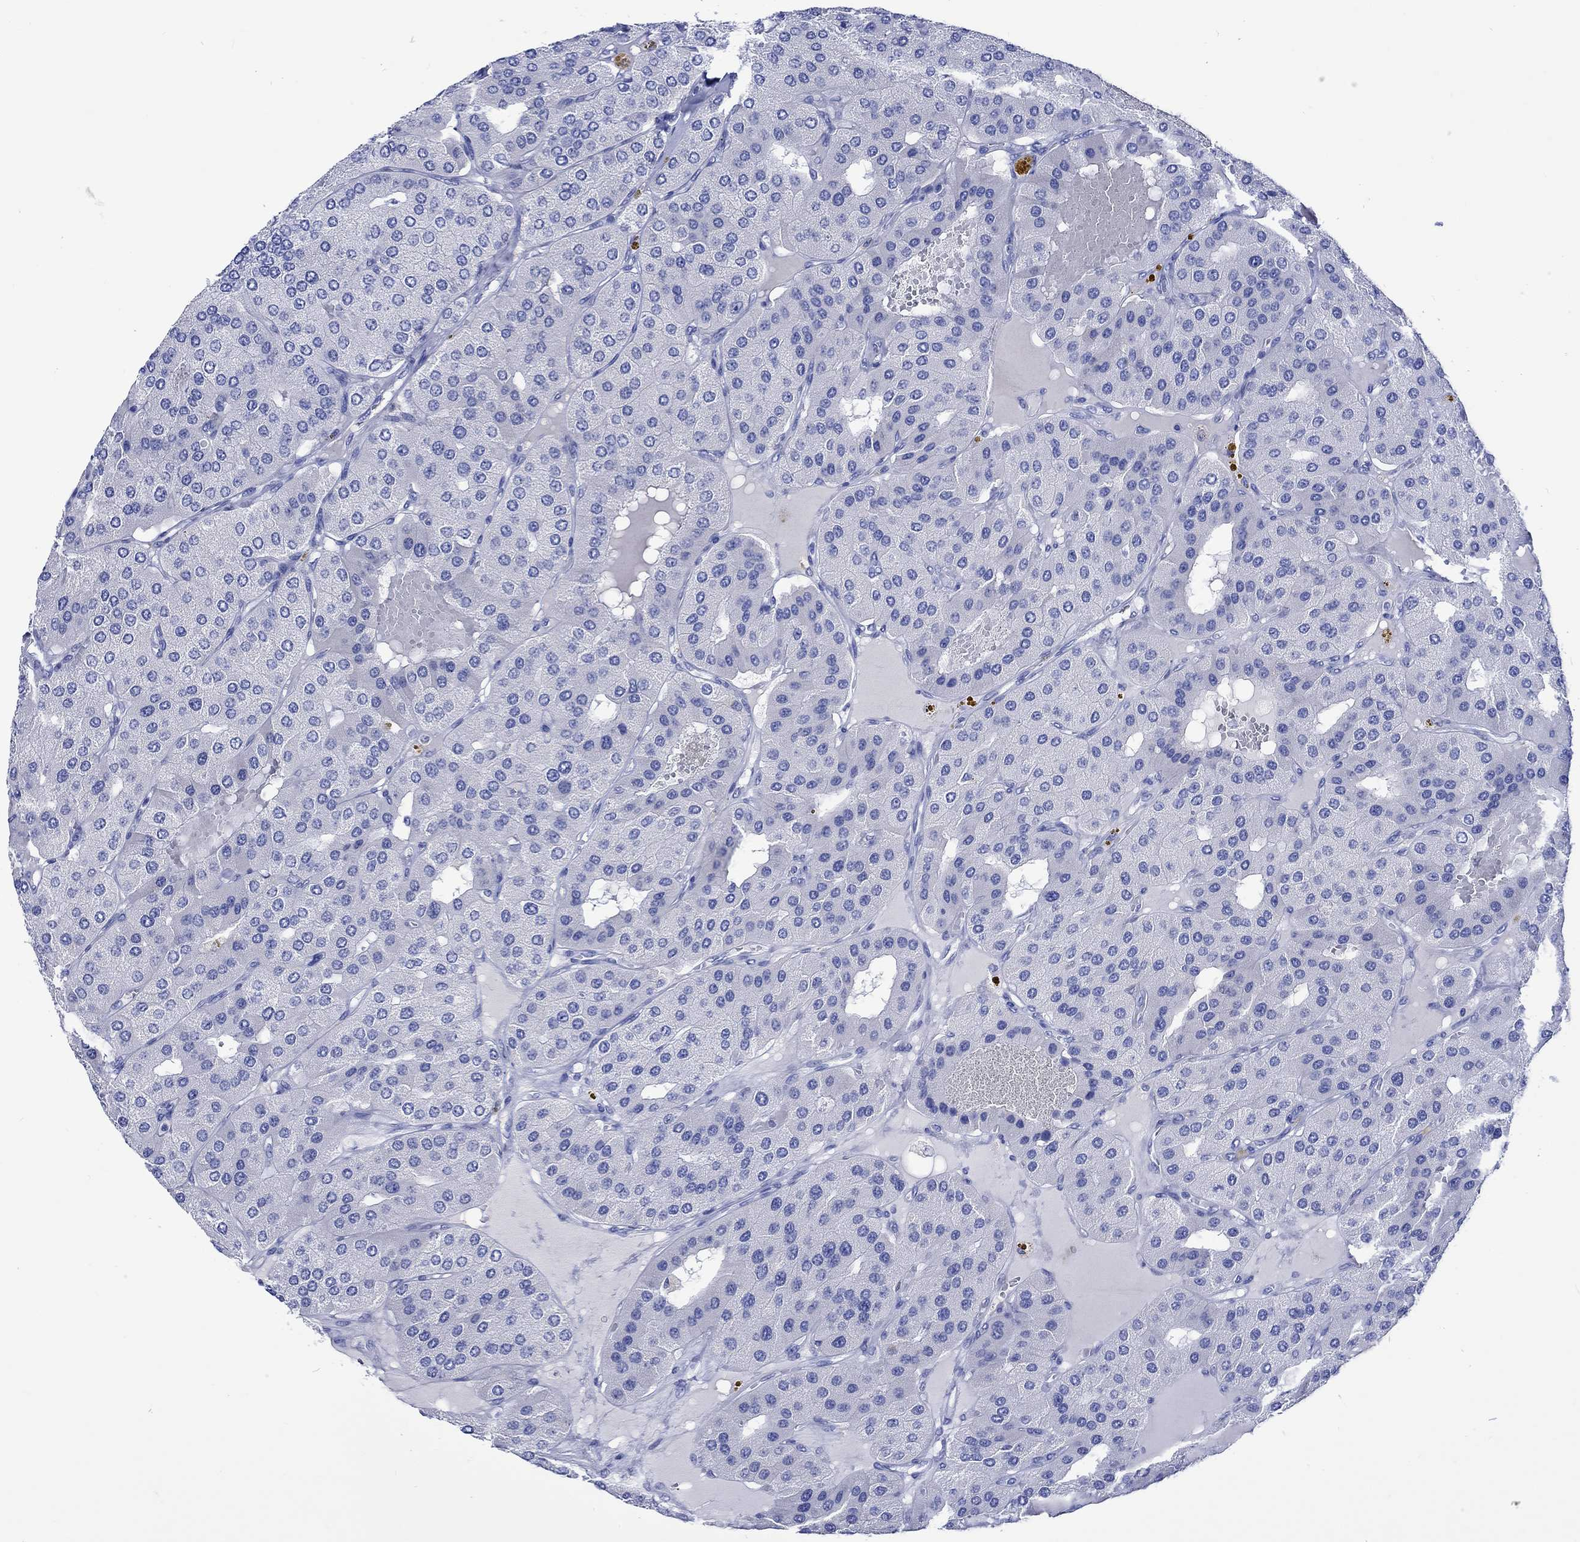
{"staining": {"intensity": "negative", "quantity": "none", "location": "none"}, "tissue": "parathyroid gland", "cell_type": "Glandular cells", "image_type": "normal", "snomed": [{"axis": "morphology", "description": "Normal tissue, NOS"}, {"axis": "morphology", "description": "Adenoma, NOS"}, {"axis": "topography", "description": "Parathyroid gland"}], "caption": "Immunohistochemistry (IHC) micrograph of normal parathyroid gland: parathyroid gland stained with DAB reveals no significant protein staining in glandular cells.", "gene": "KLHL33", "patient": {"sex": "female", "age": 86}}